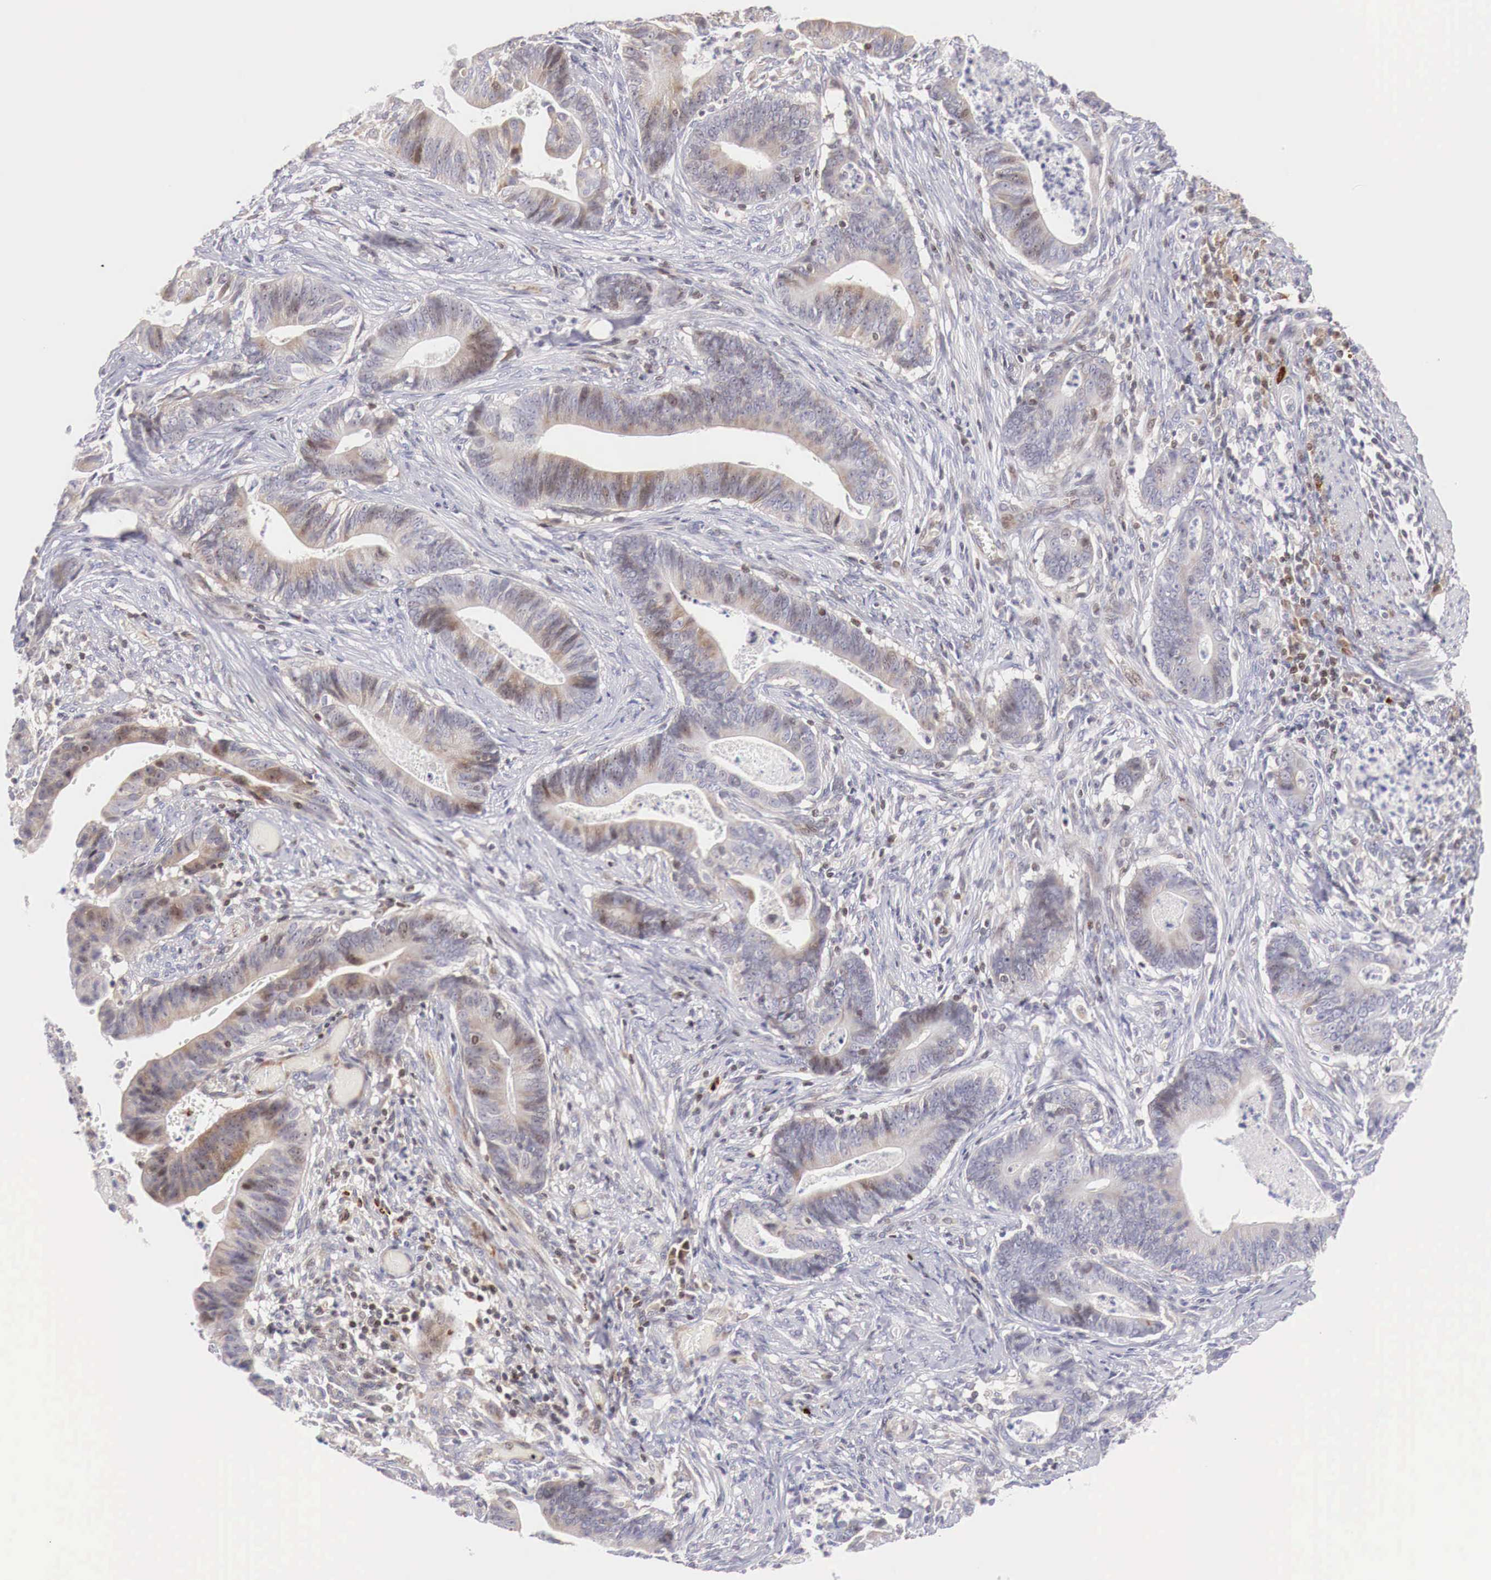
{"staining": {"intensity": "weak", "quantity": "25%-75%", "location": "cytoplasmic/membranous,nuclear"}, "tissue": "stomach cancer", "cell_type": "Tumor cells", "image_type": "cancer", "snomed": [{"axis": "morphology", "description": "Adenocarcinoma, NOS"}, {"axis": "topography", "description": "Stomach, lower"}], "caption": "Brown immunohistochemical staining in stomach adenocarcinoma reveals weak cytoplasmic/membranous and nuclear expression in about 25%-75% of tumor cells. The protein of interest is stained brown, and the nuclei are stained in blue (DAB (3,3'-diaminobenzidine) IHC with brightfield microscopy, high magnification).", "gene": "CLCN5", "patient": {"sex": "female", "age": 86}}